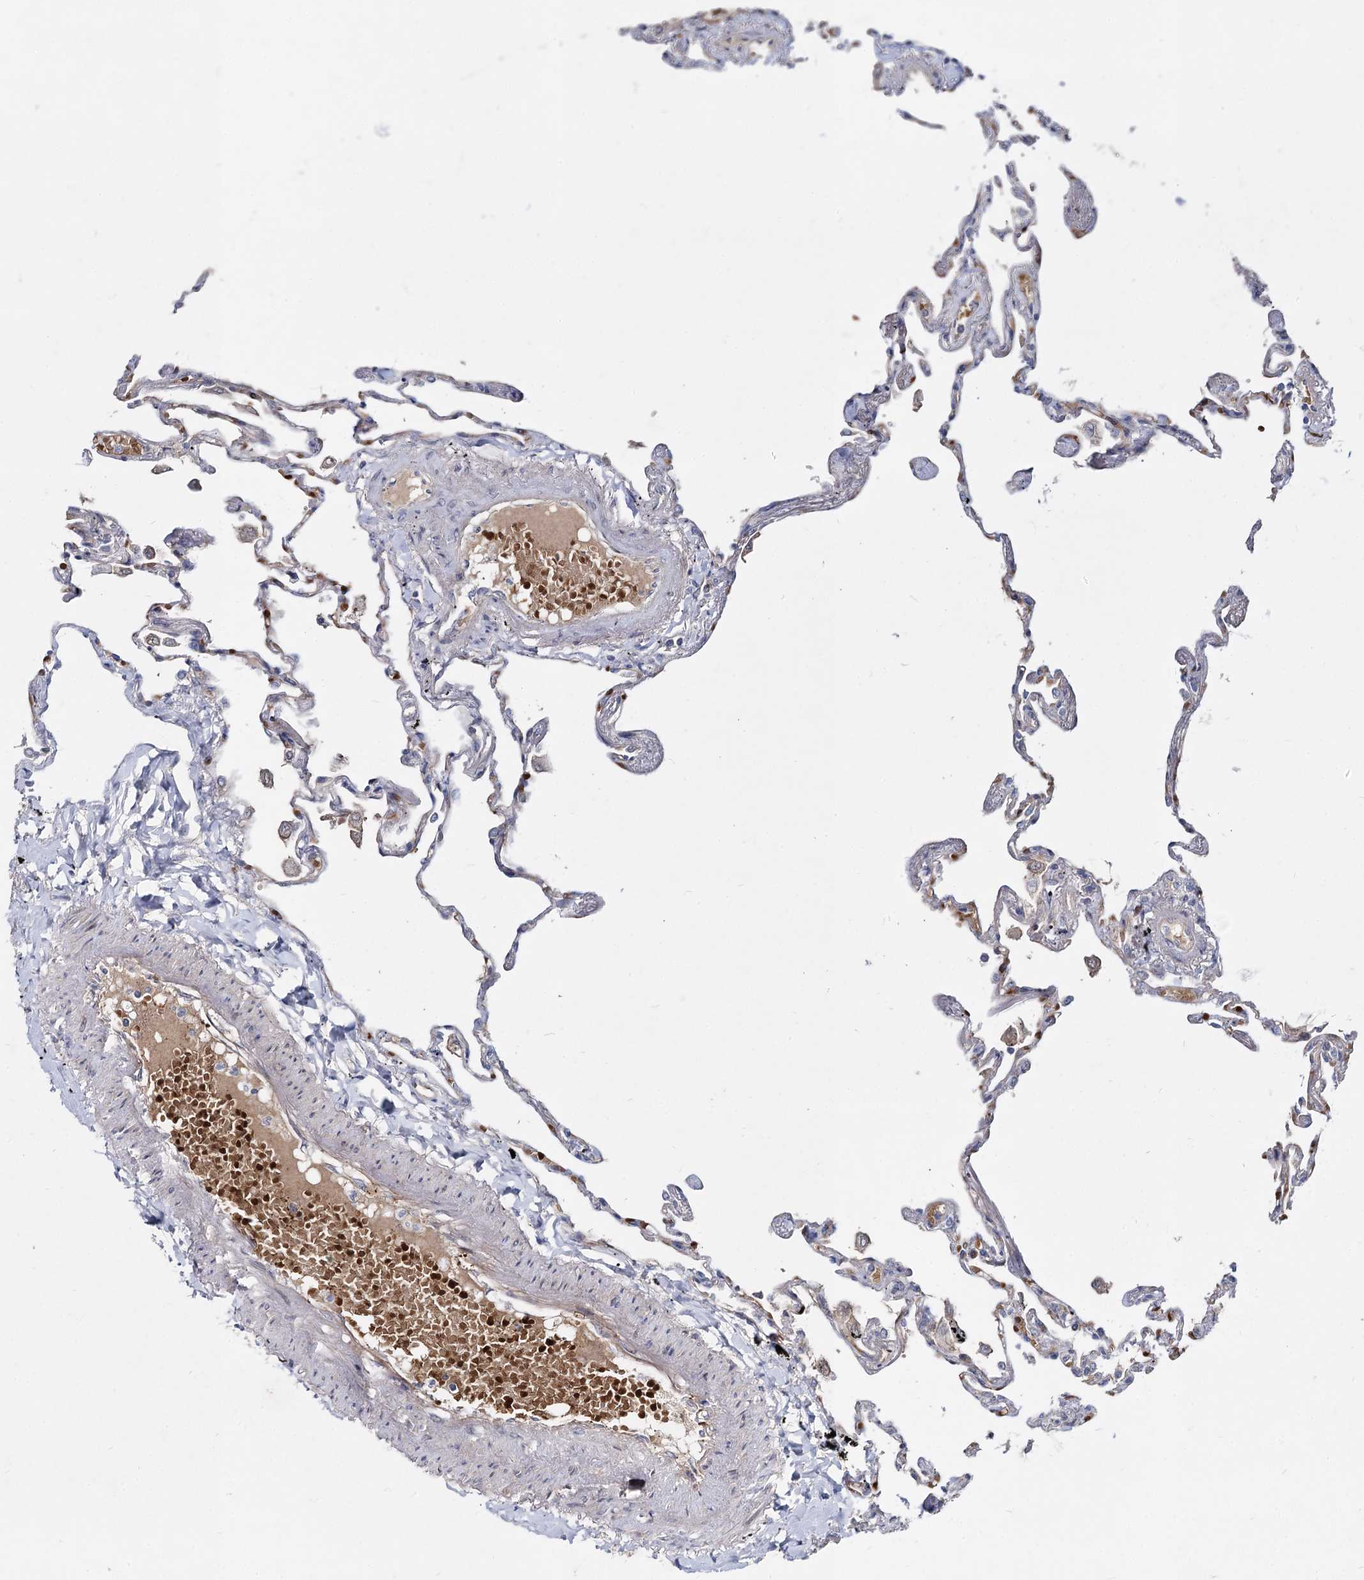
{"staining": {"intensity": "moderate", "quantity": "25%-75%", "location": "cytoplasmic/membranous,nuclear"}, "tissue": "lung", "cell_type": "Alveolar cells", "image_type": "normal", "snomed": [{"axis": "morphology", "description": "Normal tissue, NOS"}, {"axis": "topography", "description": "Lung"}], "caption": "Brown immunohistochemical staining in benign human lung shows moderate cytoplasmic/membranous,nuclear staining in approximately 25%-75% of alveolar cells. (DAB (3,3'-diaminobenzidine) IHC with brightfield microscopy, high magnification).", "gene": "RNF6", "patient": {"sex": "female", "age": 67}}